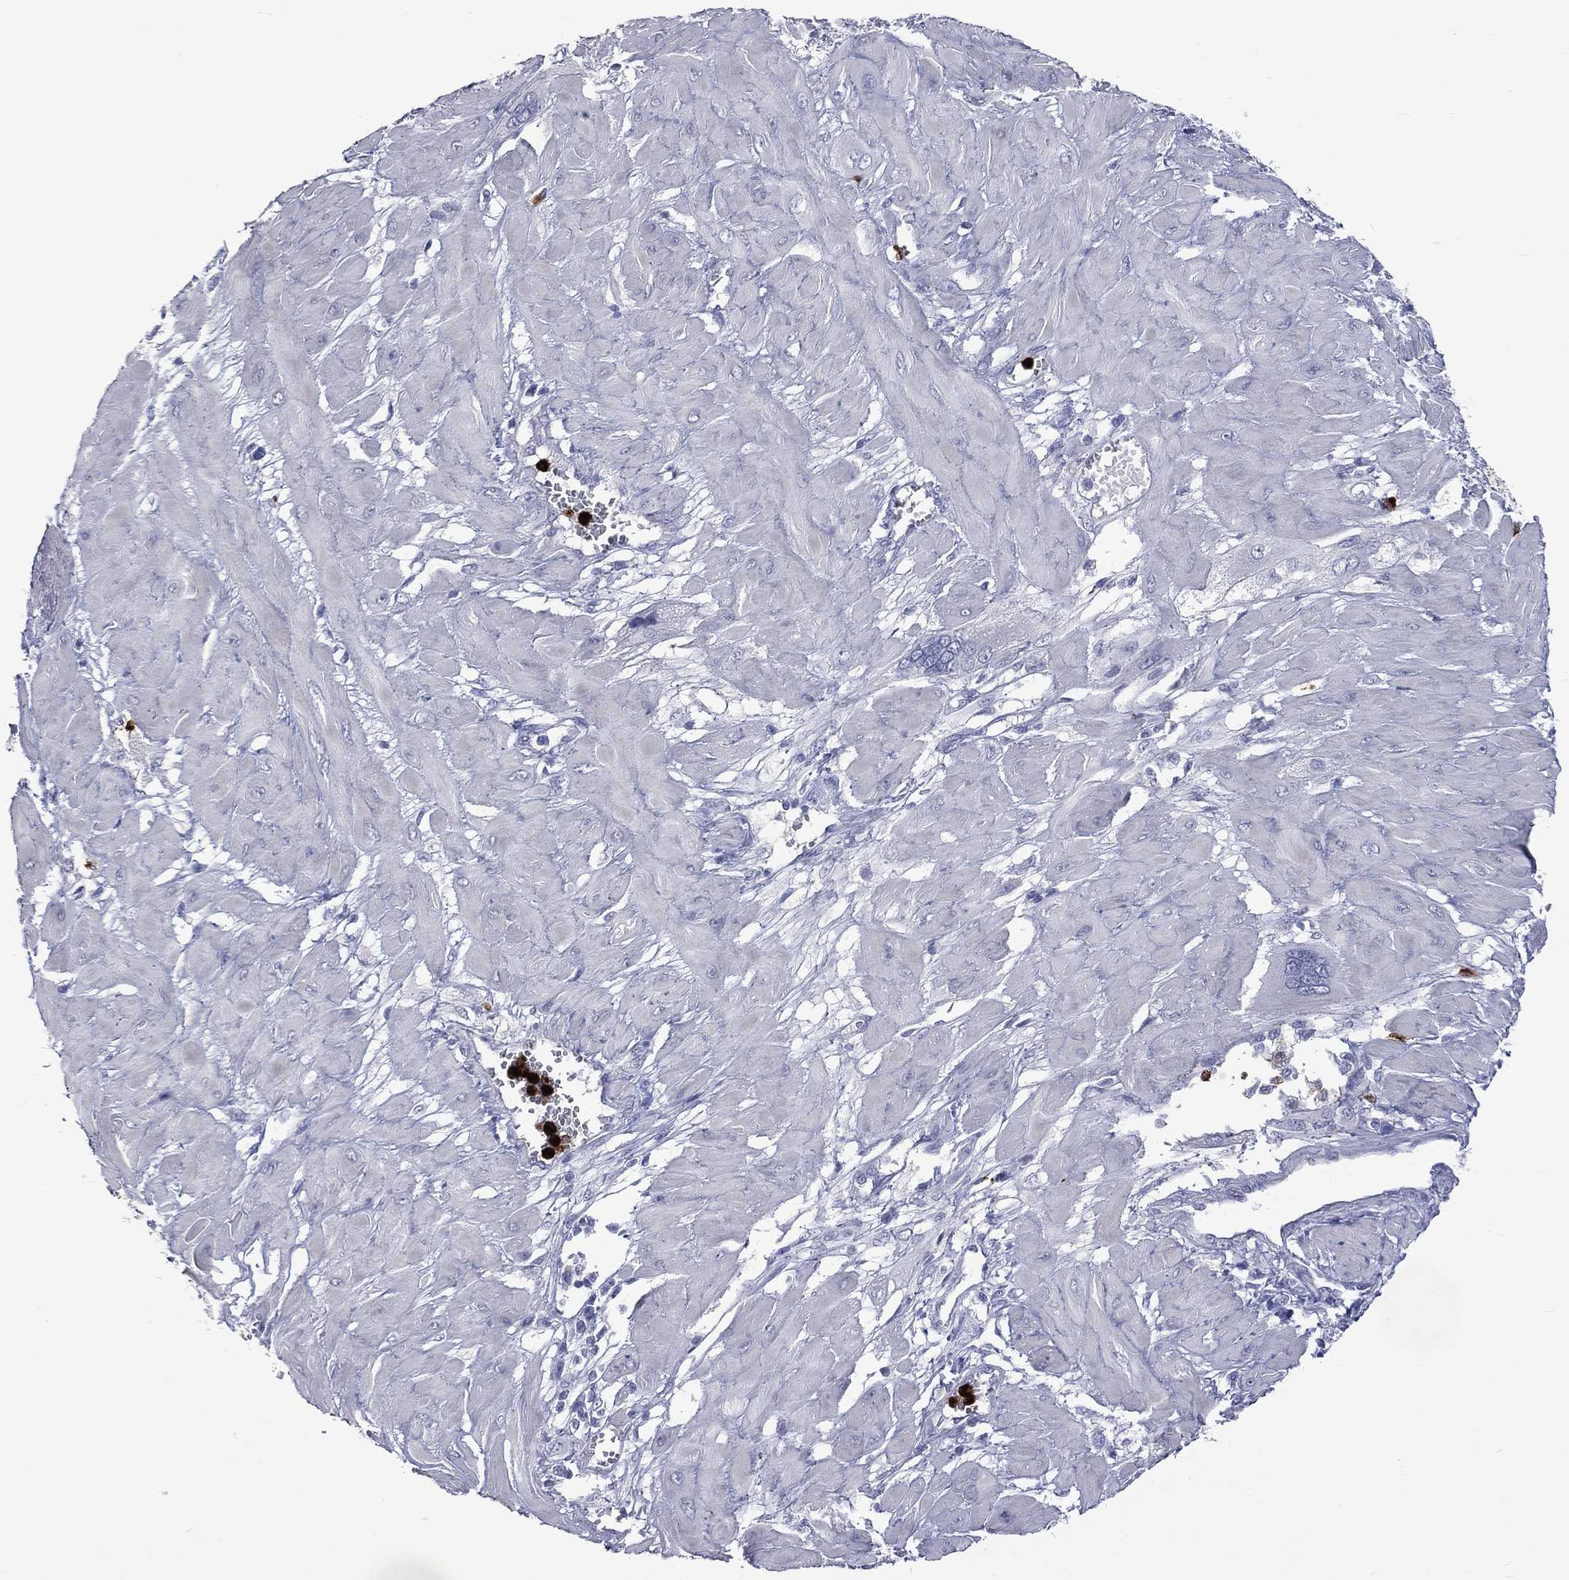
{"staining": {"intensity": "negative", "quantity": "none", "location": "none"}, "tissue": "cervical cancer", "cell_type": "Tumor cells", "image_type": "cancer", "snomed": [{"axis": "morphology", "description": "Squamous cell carcinoma, NOS"}, {"axis": "topography", "description": "Cervix"}], "caption": "This is an immunohistochemistry (IHC) photomicrograph of cervical squamous cell carcinoma. There is no staining in tumor cells.", "gene": "ELANE", "patient": {"sex": "female", "age": 34}}